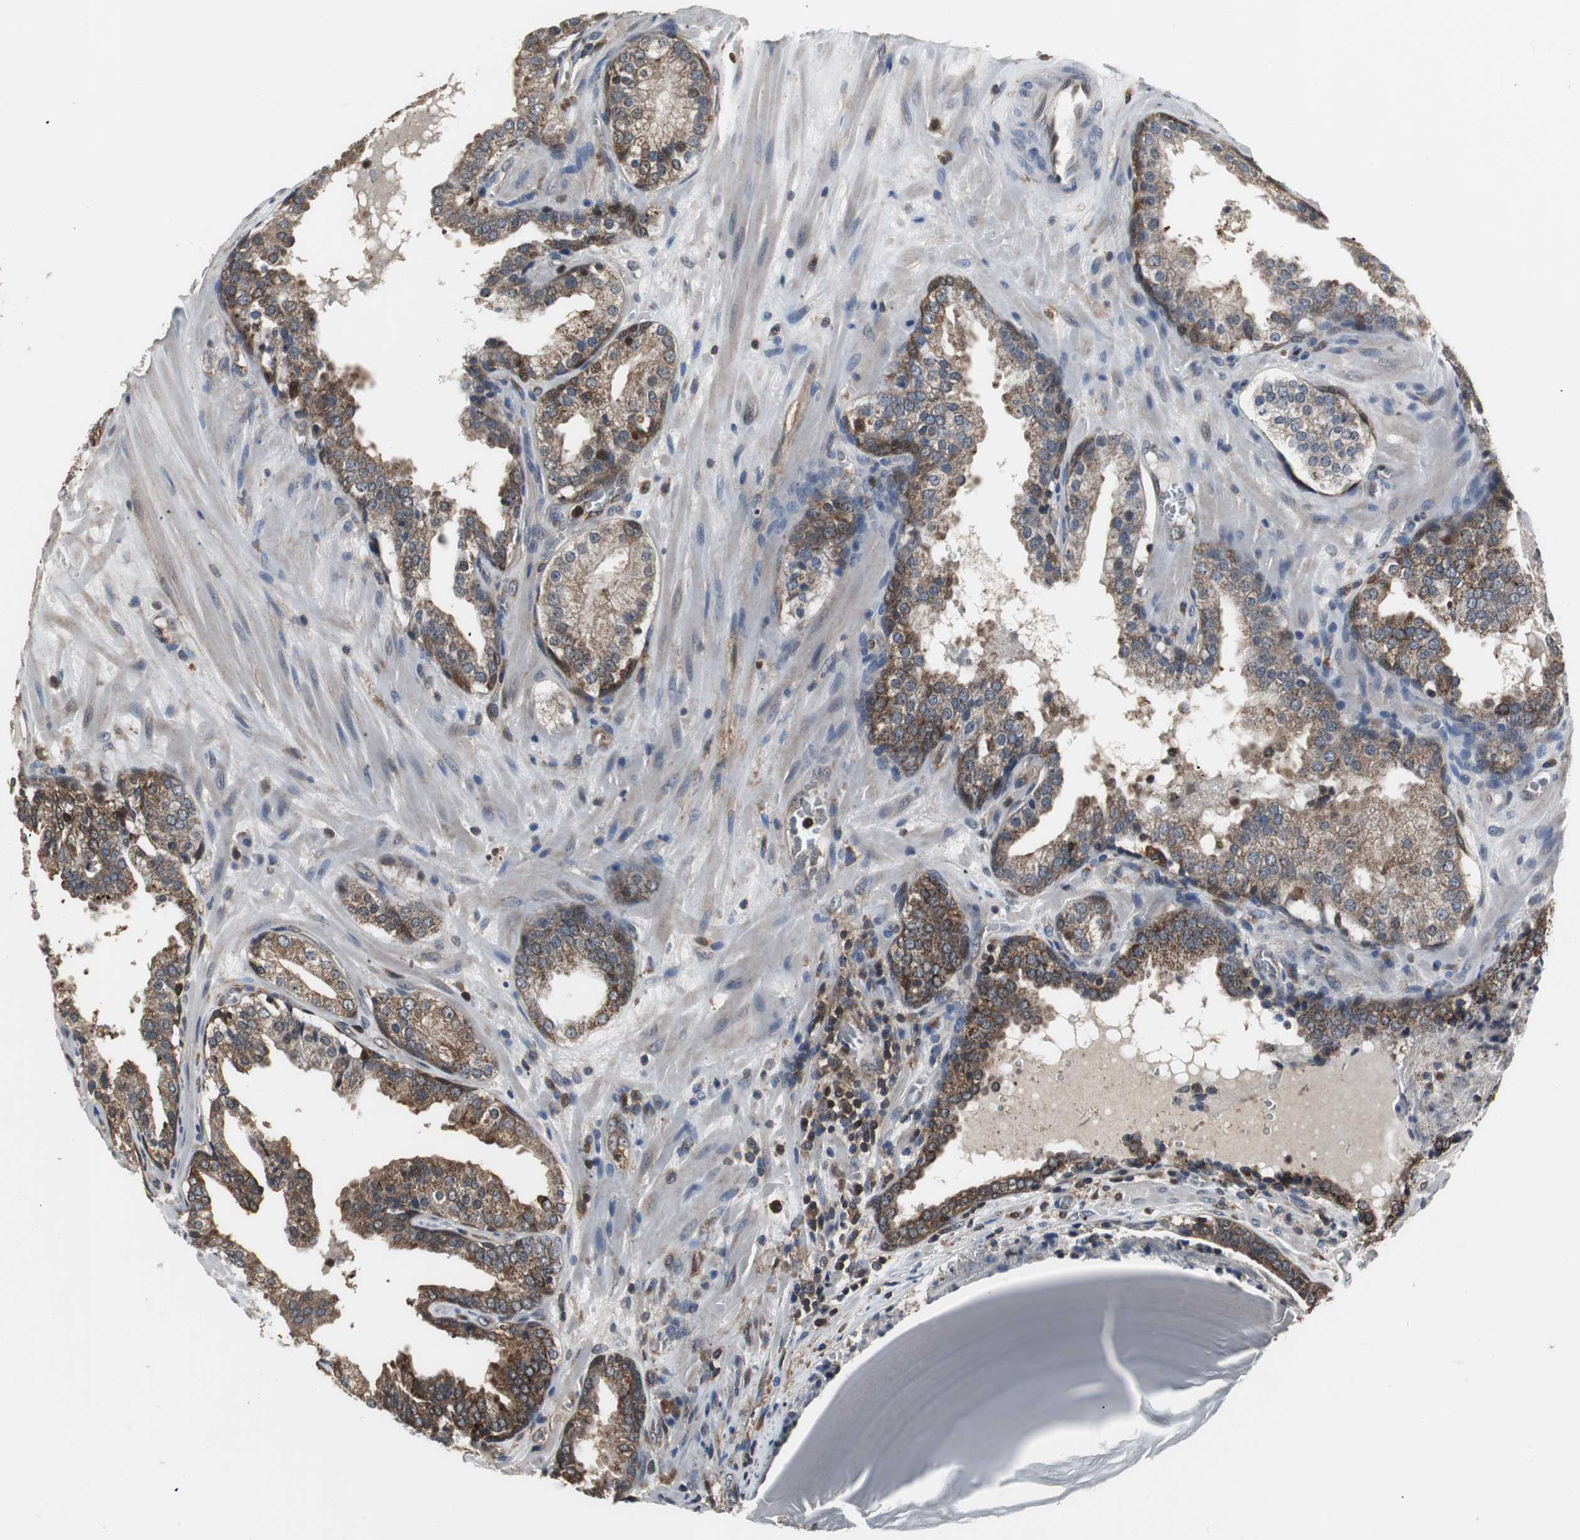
{"staining": {"intensity": "strong", "quantity": ">75%", "location": "cytoplasmic/membranous"}, "tissue": "prostate cancer", "cell_type": "Tumor cells", "image_type": "cancer", "snomed": [{"axis": "morphology", "description": "Adenocarcinoma, High grade"}, {"axis": "topography", "description": "Prostate"}], "caption": "Protein analysis of adenocarcinoma (high-grade) (prostate) tissue reveals strong cytoplasmic/membranous expression in approximately >75% of tumor cells. (Stains: DAB in brown, nuclei in blue, Microscopy: brightfield microscopy at high magnification).", "gene": "ZSCAN22", "patient": {"sex": "male", "age": 68}}